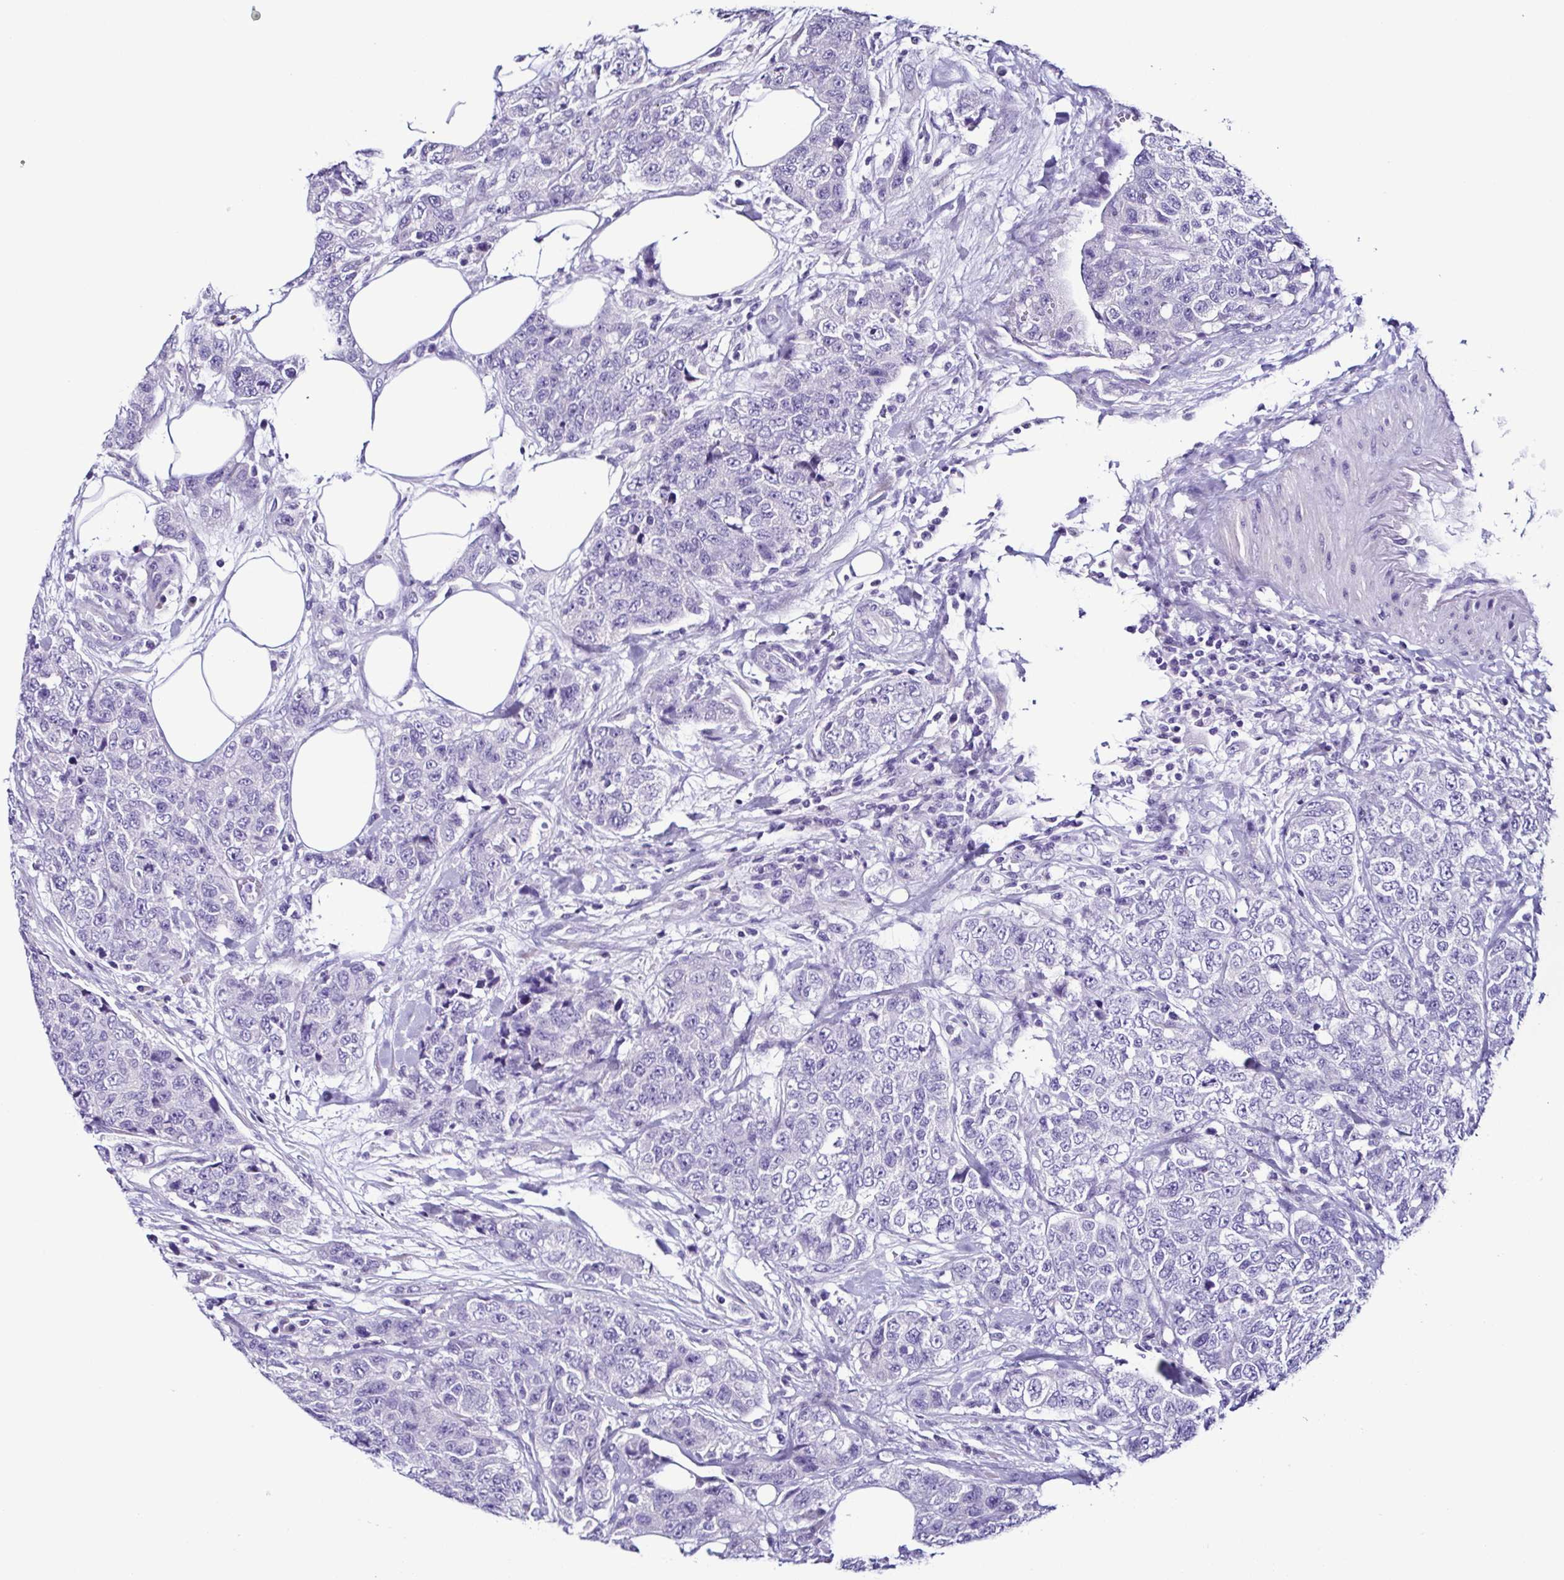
{"staining": {"intensity": "negative", "quantity": "none", "location": "none"}, "tissue": "urothelial cancer", "cell_type": "Tumor cells", "image_type": "cancer", "snomed": [{"axis": "morphology", "description": "Urothelial carcinoma, High grade"}, {"axis": "topography", "description": "Urinary bladder"}], "caption": "Immunohistochemistry of urothelial carcinoma (high-grade) shows no expression in tumor cells.", "gene": "SRL", "patient": {"sex": "female", "age": 78}}